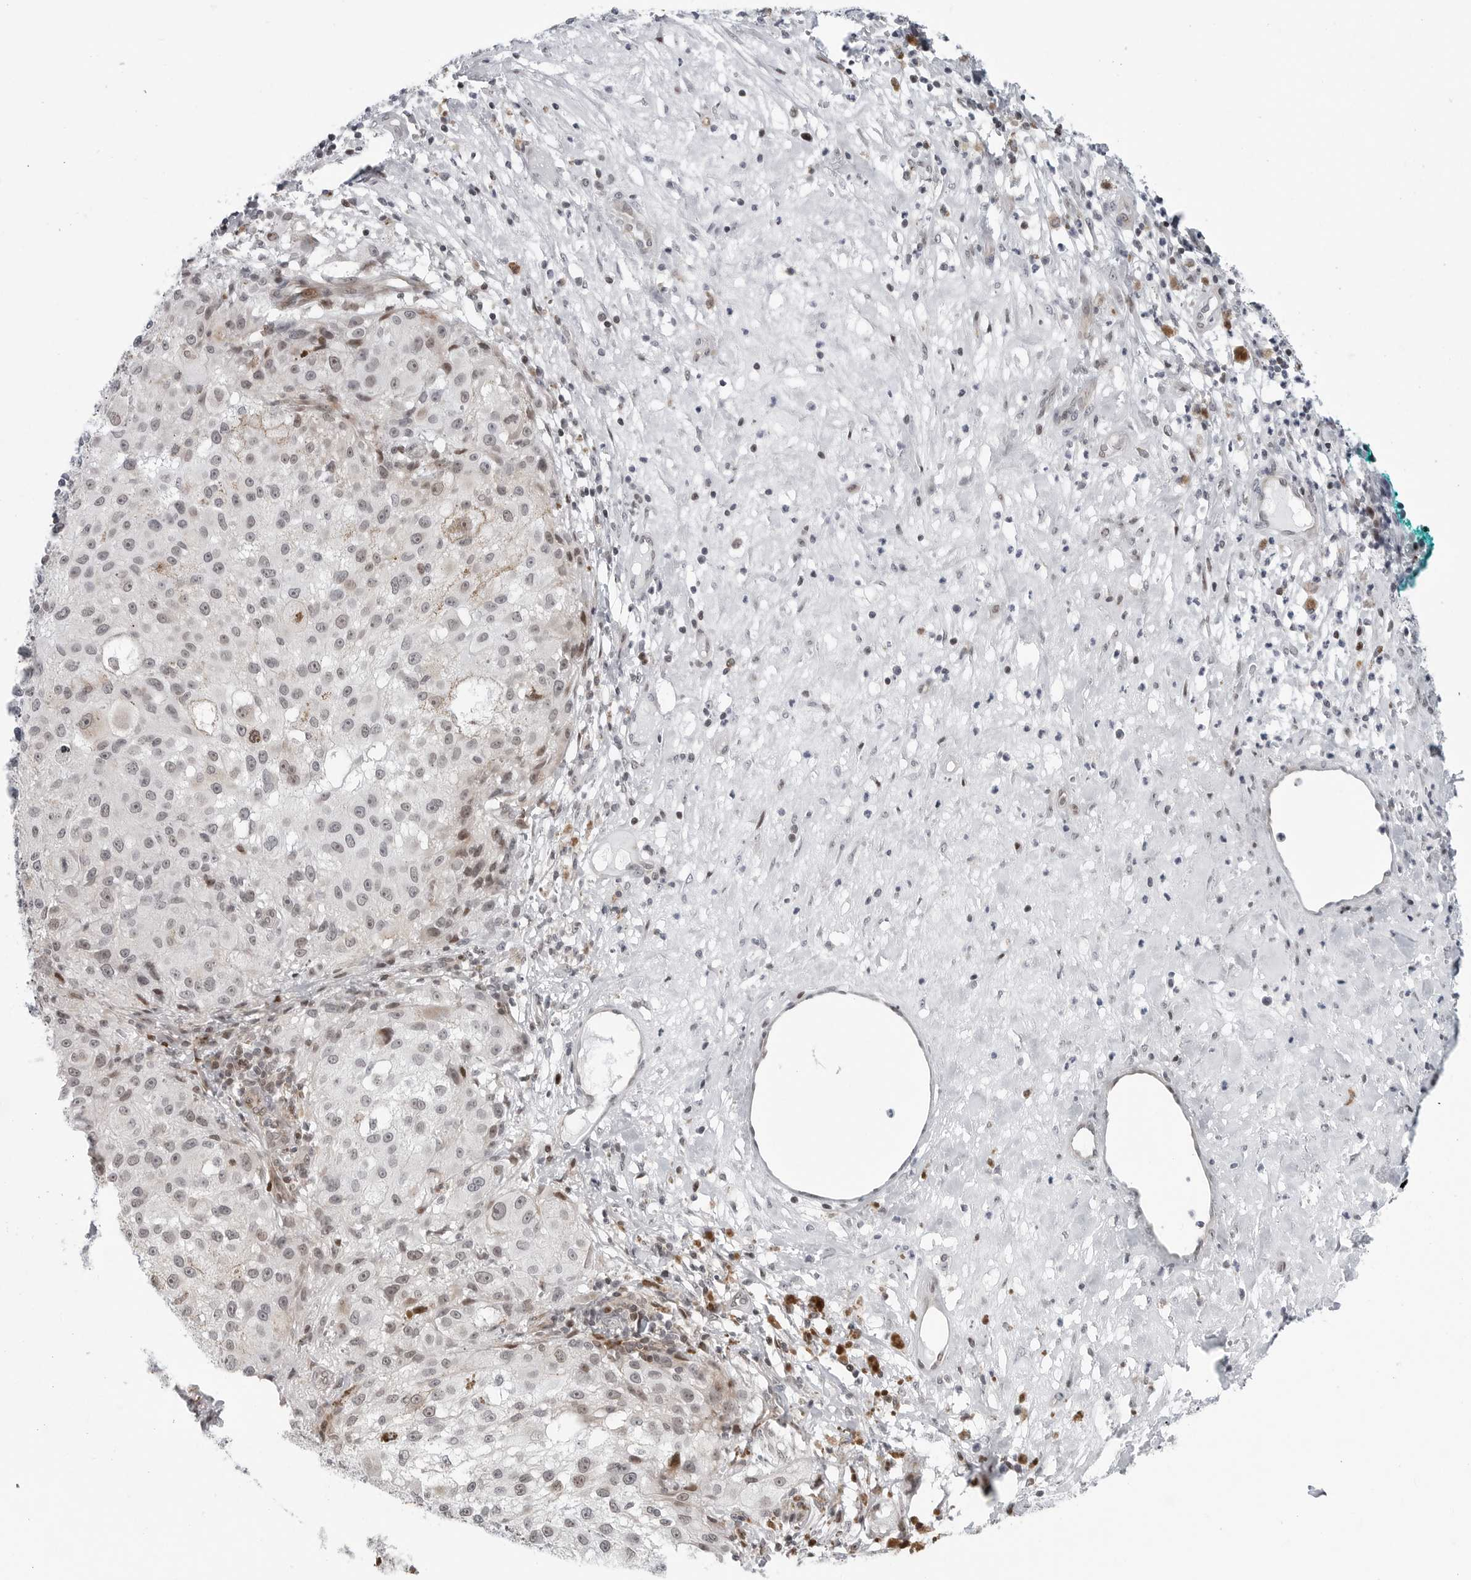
{"staining": {"intensity": "weak", "quantity": "<25%", "location": "nuclear"}, "tissue": "melanoma", "cell_type": "Tumor cells", "image_type": "cancer", "snomed": [{"axis": "morphology", "description": "Necrosis, NOS"}, {"axis": "morphology", "description": "Malignant melanoma, NOS"}, {"axis": "topography", "description": "Skin"}], "caption": "Immunohistochemistry (IHC) image of human melanoma stained for a protein (brown), which shows no expression in tumor cells.", "gene": "FAM135B", "patient": {"sex": "female", "age": 87}}